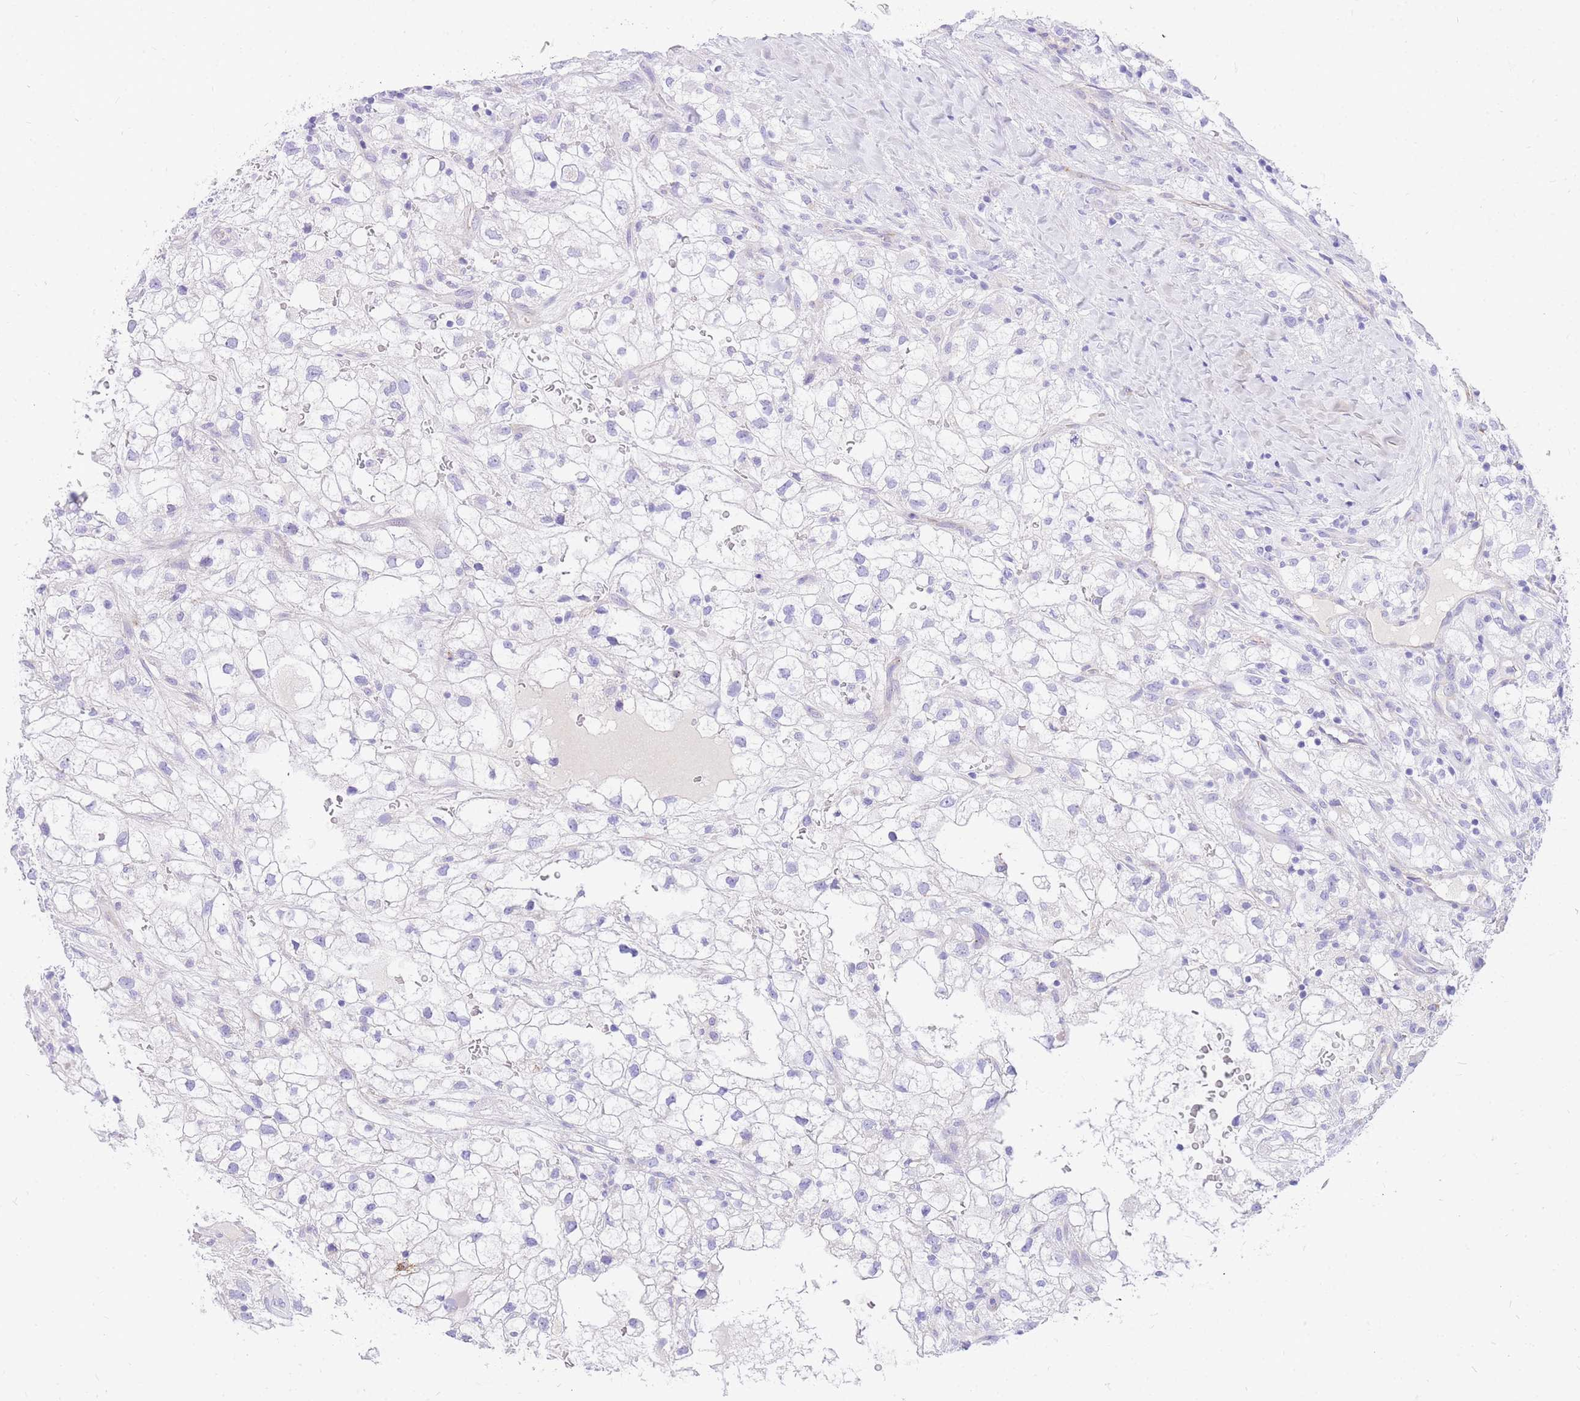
{"staining": {"intensity": "negative", "quantity": "none", "location": "none"}, "tissue": "renal cancer", "cell_type": "Tumor cells", "image_type": "cancer", "snomed": [{"axis": "morphology", "description": "Adenocarcinoma, NOS"}, {"axis": "topography", "description": "Kidney"}], "caption": "An IHC photomicrograph of adenocarcinoma (renal) is shown. There is no staining in tumor cells of adenocarcinoma (renal).", "gene": "UPK1A", "patient": {"sex": "male", "age": 59}}